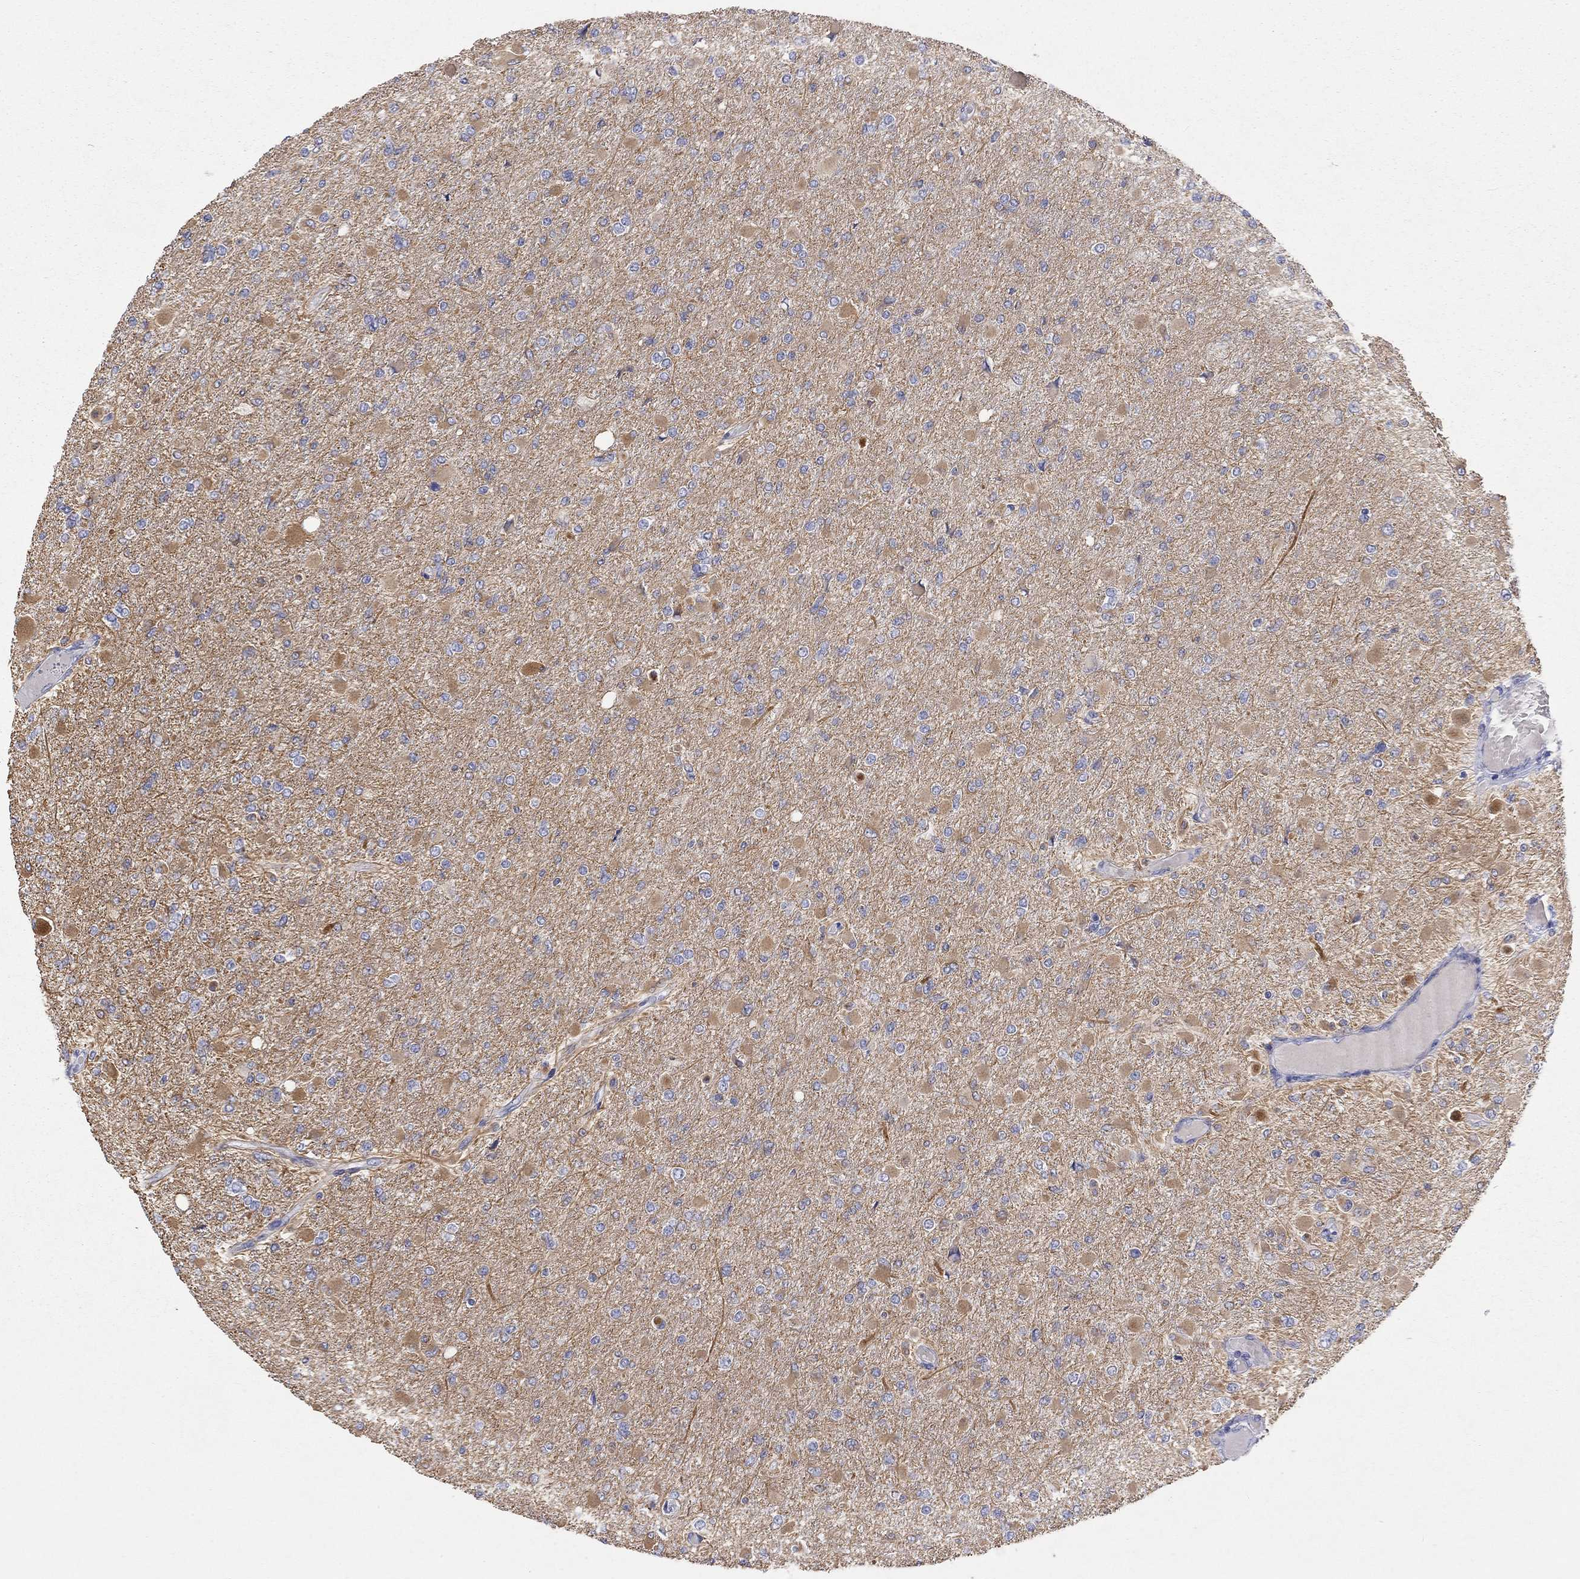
{"staining": {"intensity": "negative", "quantity": "none", "location": "none"}, "tissue": "glioma", "cell_type": "Tumor cells", "image_type": "cancer", "snomed": [{"axis": "morphology", "description": "Glioma, malignant, High grade"}, {"axis": "topography", "description": "Cerebral cortex"}], "caption": "Immunohistochemistry (IHC) micrograph of human malignant glioma (high-grade) stained for a protein (brown), which demonstrates no staining in tumor cells.", "gene": "PCDHGC5", "patient": {"sex": "female", "age": 36}}